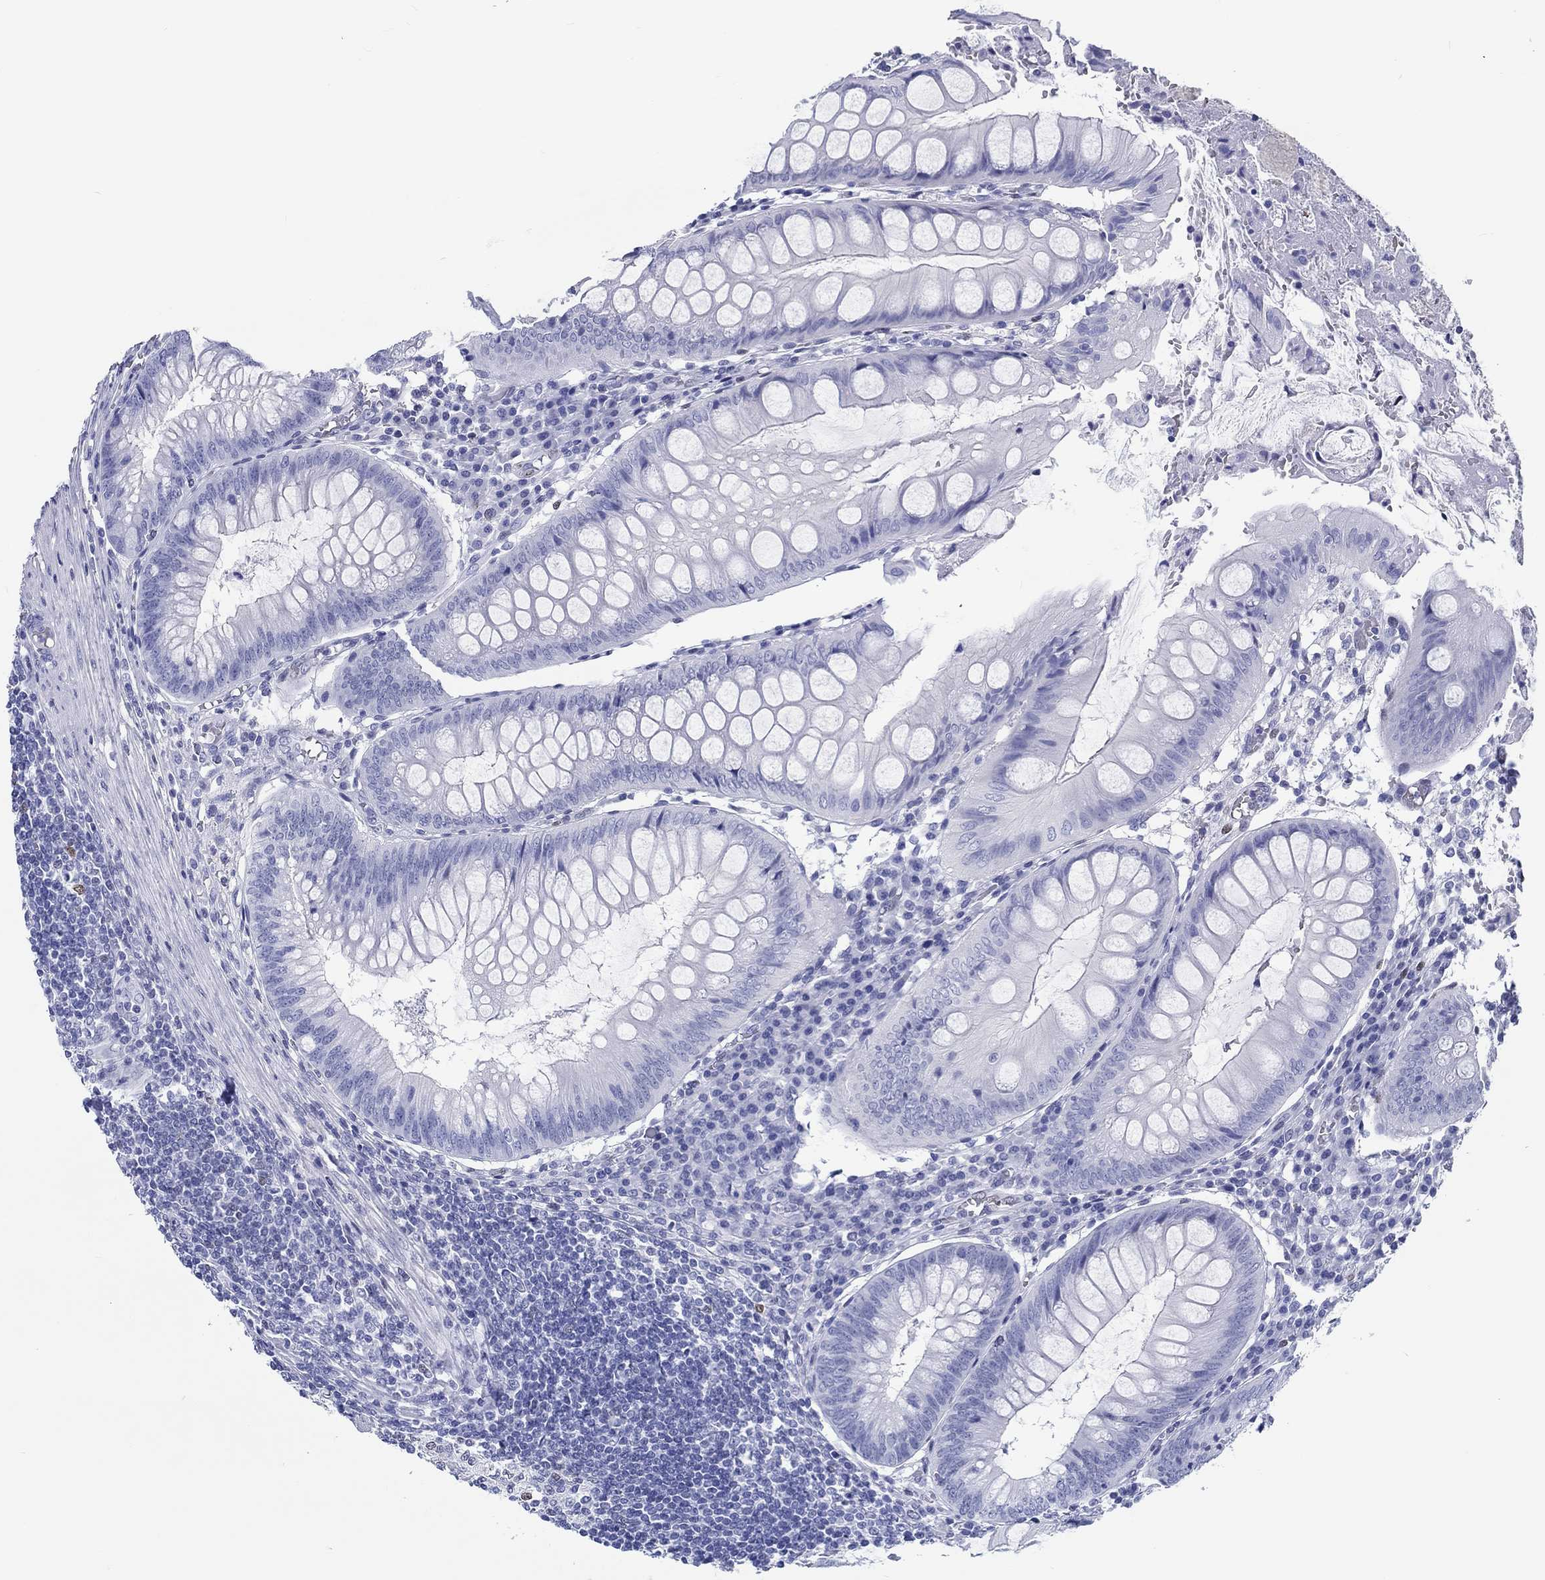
{"staining": {"intensity": "negative", "quantity": "none", "location": "none"}, "tissue": "appendix", "cell_type": "Glandular cells", "image_type": "normal", "snomed": [{"axis": "morphology", "description": "Normal tissue, NOS"}, {"axis": "morphology", "description": "Inflammation, NOS"}, {"axis": "topography", "description": "Appendix"}], "caption": "Photomicrograph shows no significant protein expression in glandular cells of normal appendix. The staining was performed using DAB to visualize the protein expression in brown, while the nuclei were stained in blue with hematoxylin (Magnification: 20x).", "gene": "H1", "patient": {"sex": "male", "age": 16}}